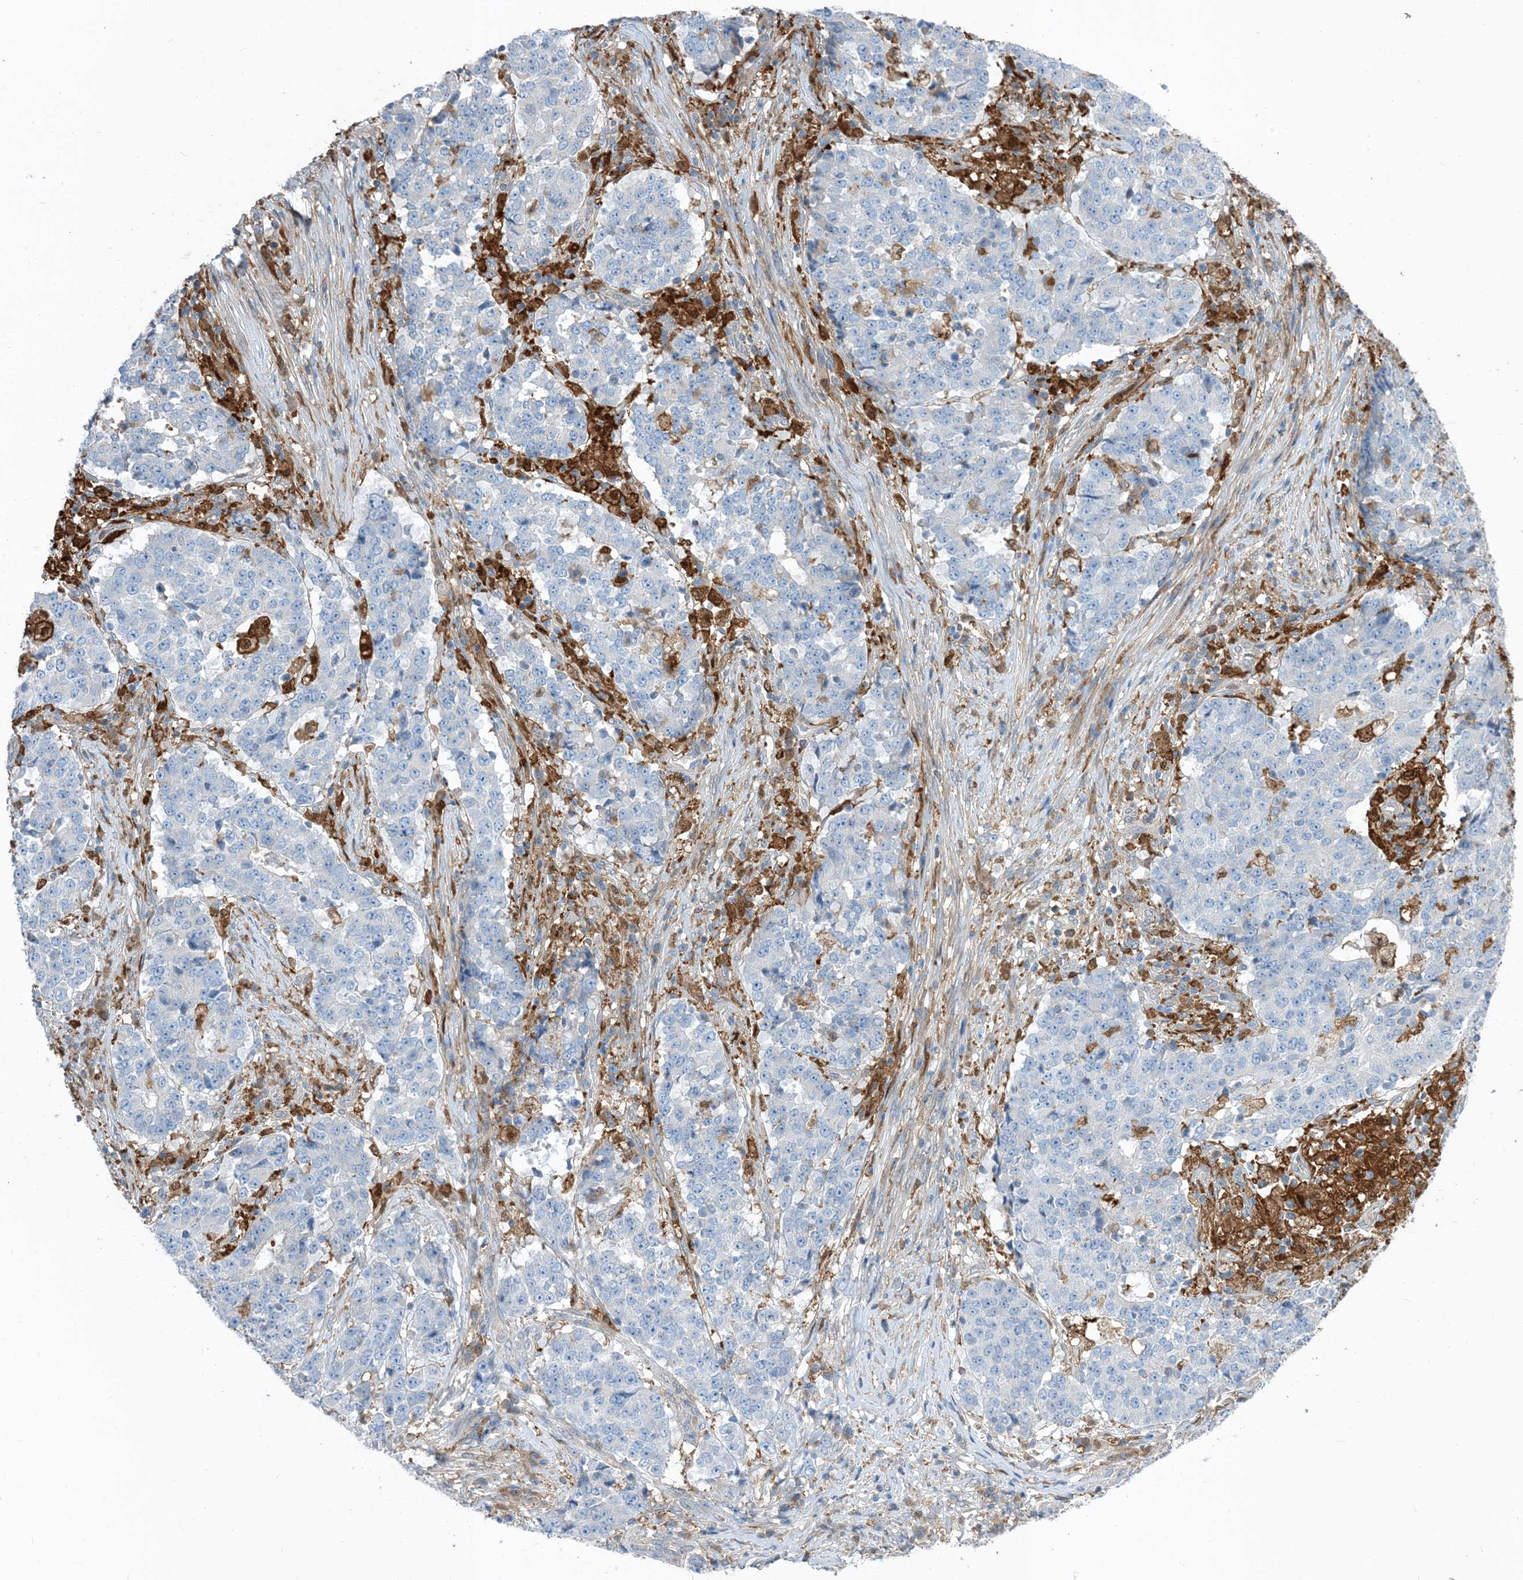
{"staining": {"intensity": "negative", "quantity": "none", "location": "none"}, "tissue": "stomach cancer", "cell_type": "Tumor cells", "image_type": "cancer", "snomed": [{"axis": "morphology", "description": "Adenocarcinoma, NOS"}, {"axis": "topography", "description": "Stomach"}], "caption": "The photomicrograph reveals no staining of tumor cells in adenocarcinoma (stomach).", "gene": "NAGK", "patient": {"sex": "male", "age": 59}}